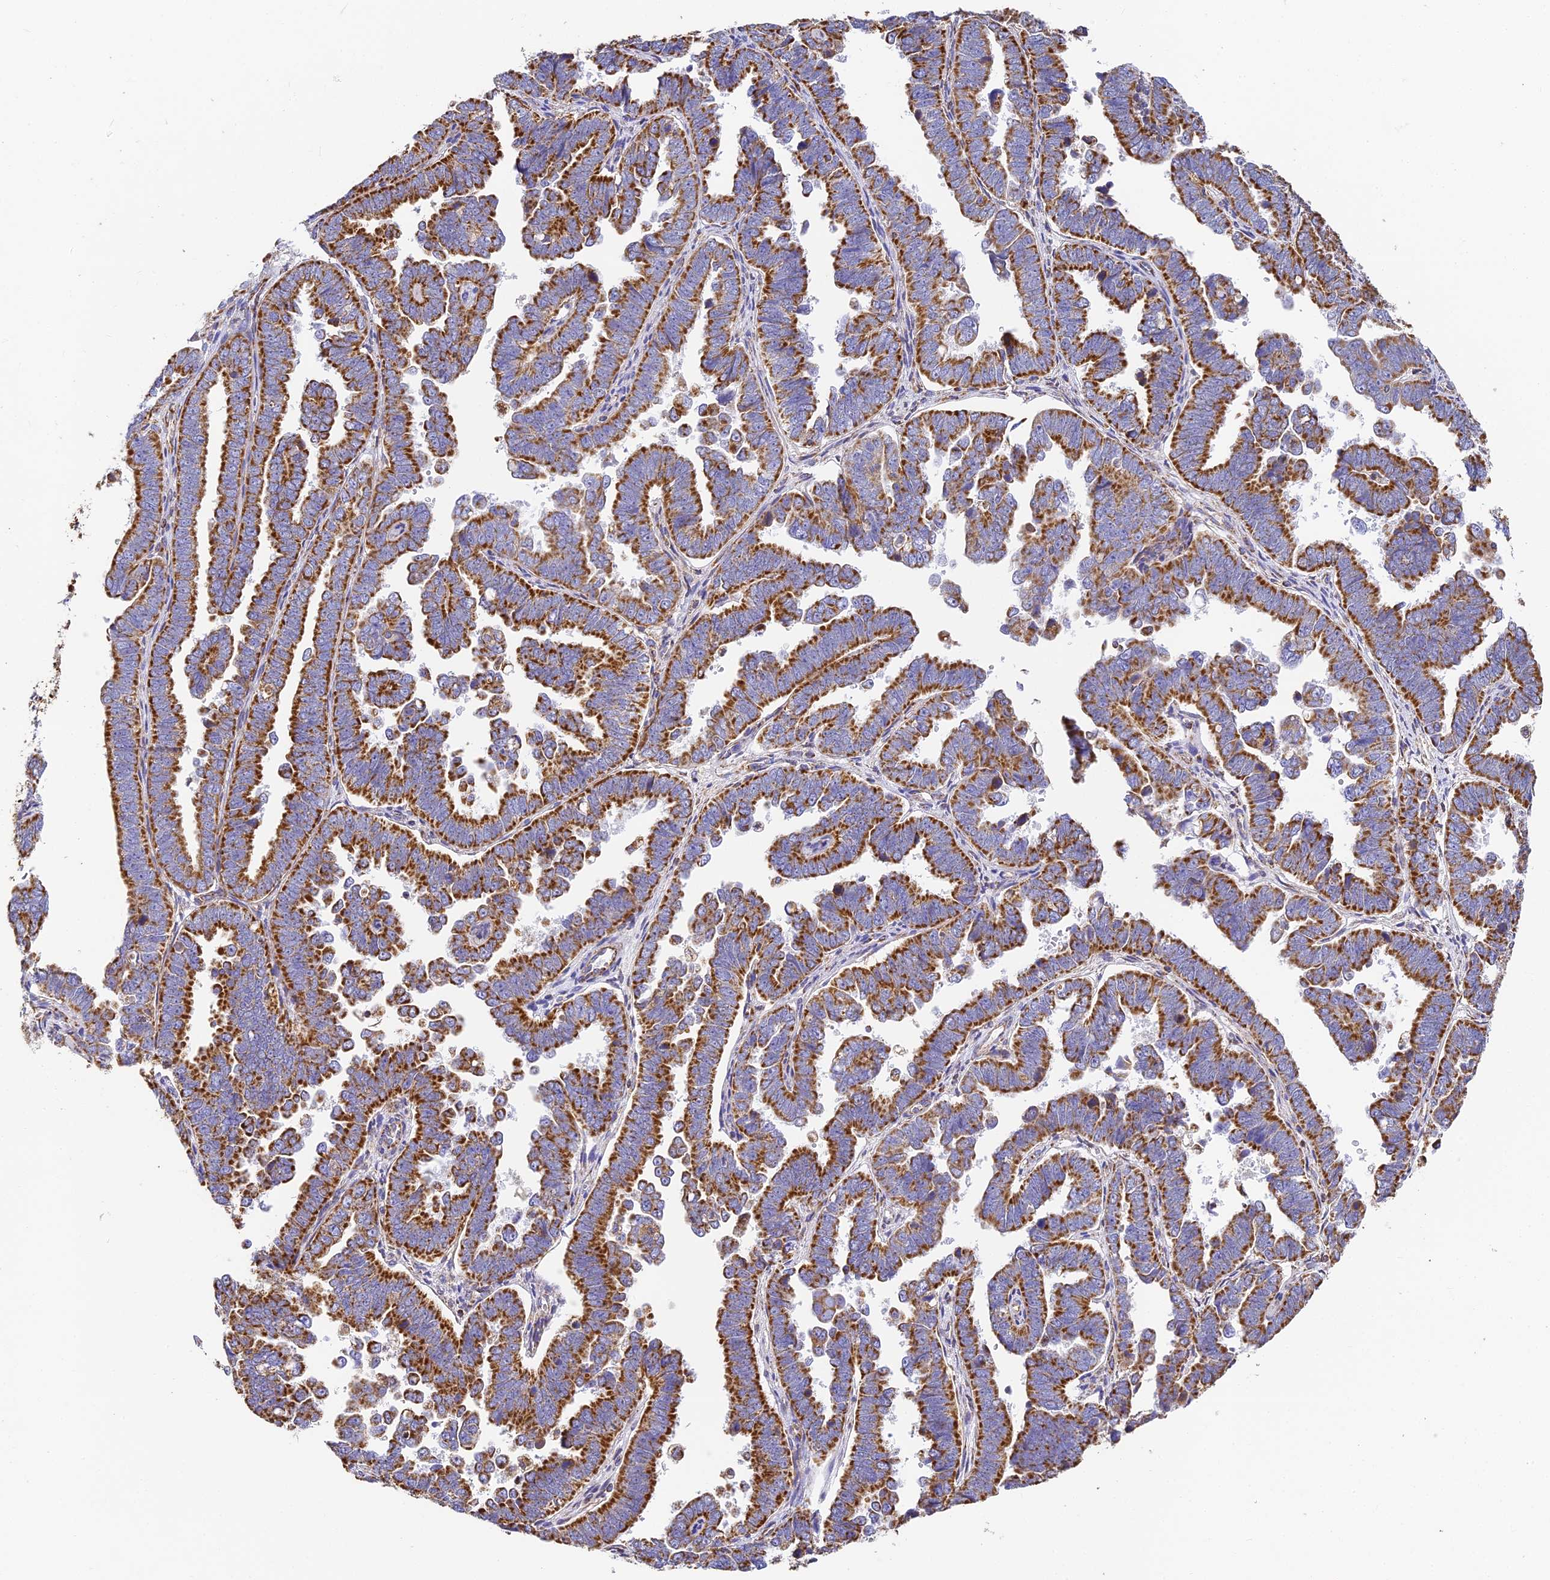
{"staining": {"intensity": "strong", "quantity": ">75%", "location": "cytoplasmic/membranous"}, "tissue": "endometrial cancer", "cell_type": "Tumor cells", "image_type": "cancer", "snomed": [{"axis": "morphology", "description": "Adenocarcinoma, NOS"}, {"axis": "topography", "description": "Endometrium"}], "caption": "Endometrial cancer stained with DAB immunohistochemistry exhibits high levels of strong cytoplasmic/membranous positivity in approximately >75% of tumor cells. The protein is shown in brown color, while the nuclei are stained blue.", "gene": "COX6C", "patient": {"sex": "female", "age": 75}}